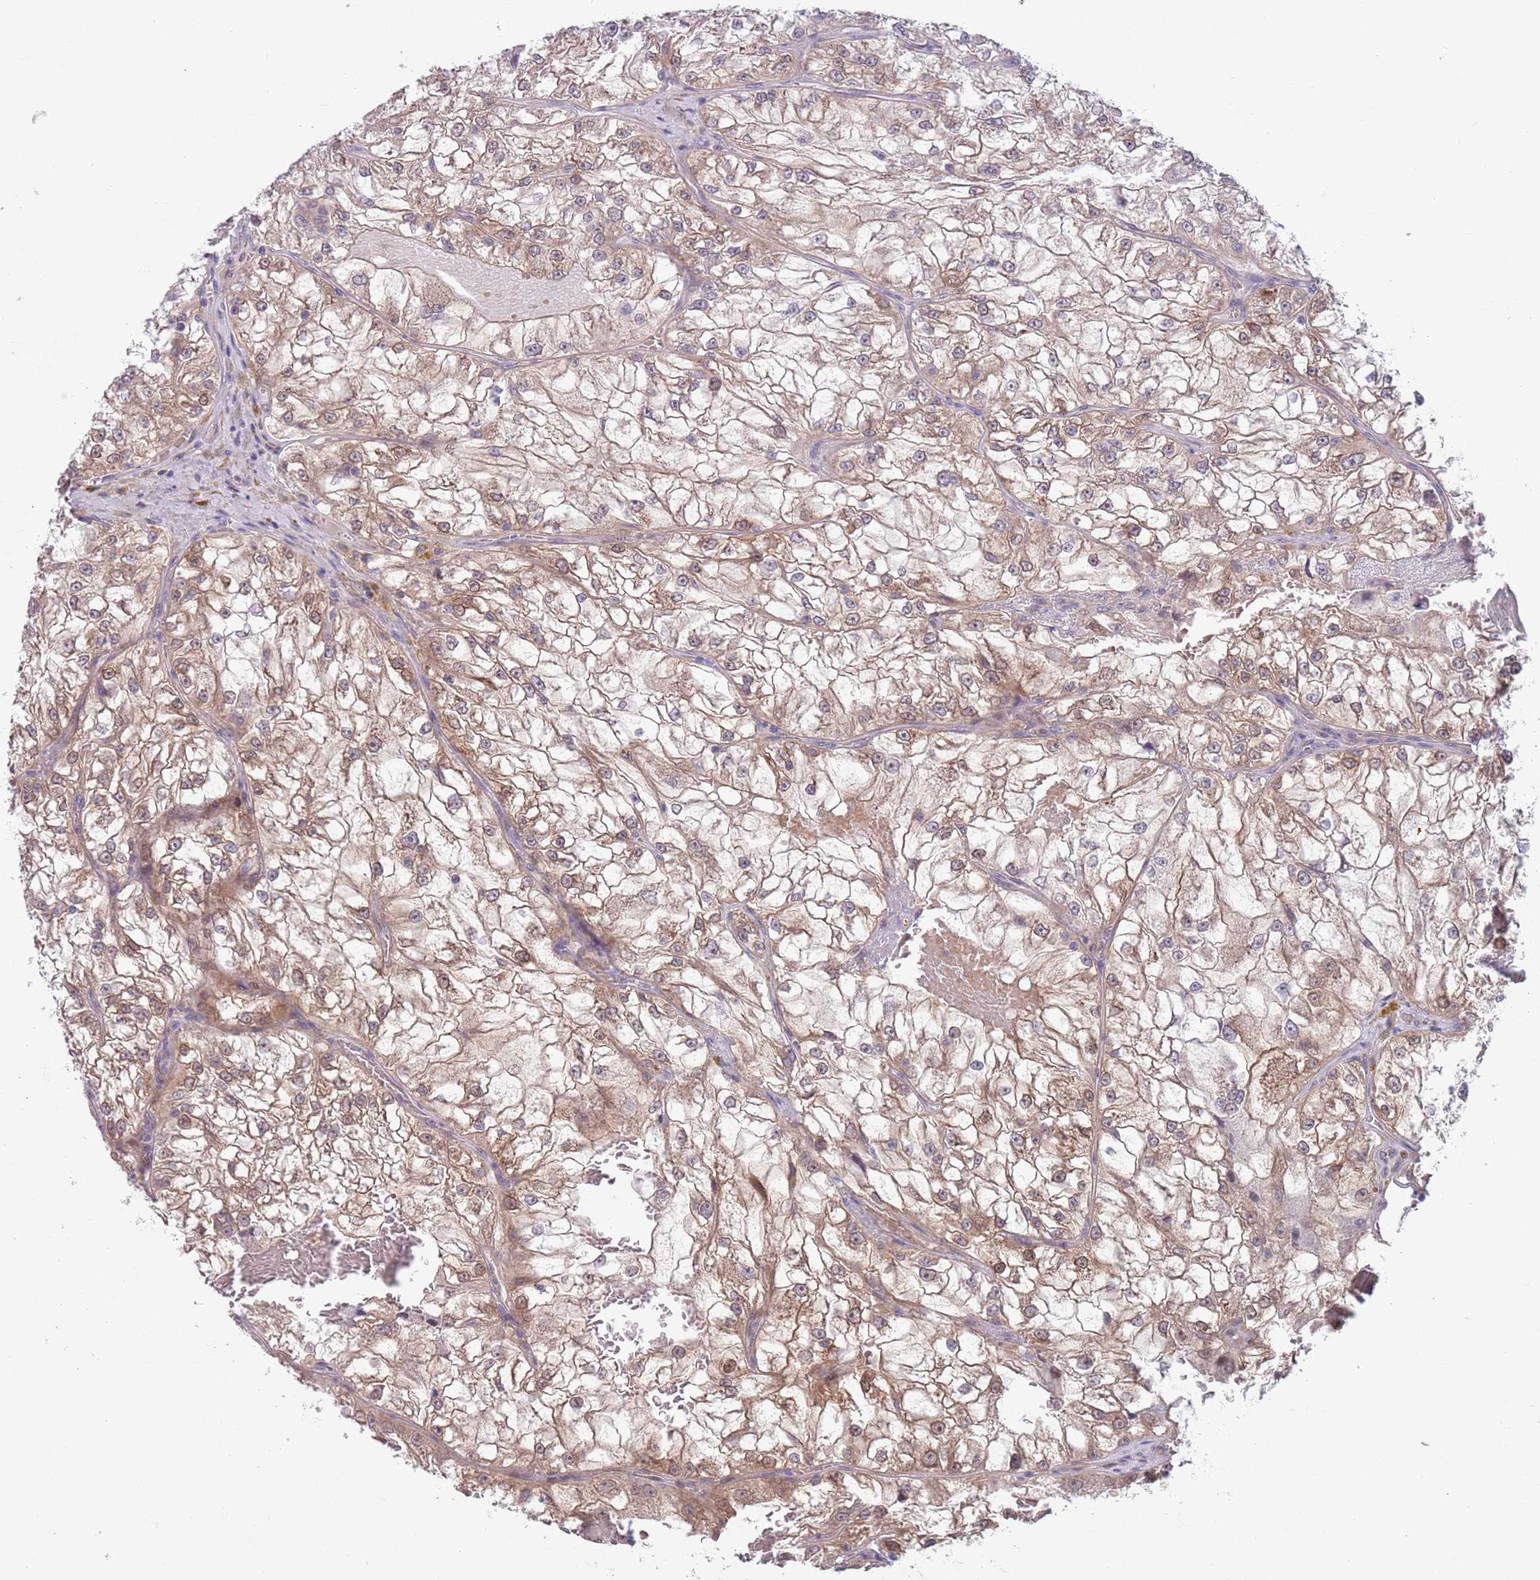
{"staining": {"intensity": "weak", "quantity": "25%-75%", "location": "cytoplasmic/membranous,nuclear"}, "tissue": "renal cancer", "cell_type": "Tumor cells", "image_type": "cancer", "snomed": [{"axis": "morphology", "description": "Adenocarcinoma, NOS"}, {"axis": "topography", "description": "Kidney"}], "caption": "DAB (3,3'-diaminobenzidine) immunohistochemical staining of adenocarcinoma (renal) demonstrates weak cytoplasmic/membranous and nuclear protein expression in about 25%-75% of tumor cells.", "gene": "CLNS1A", "patient": {"sex": "female", "age": 72}}